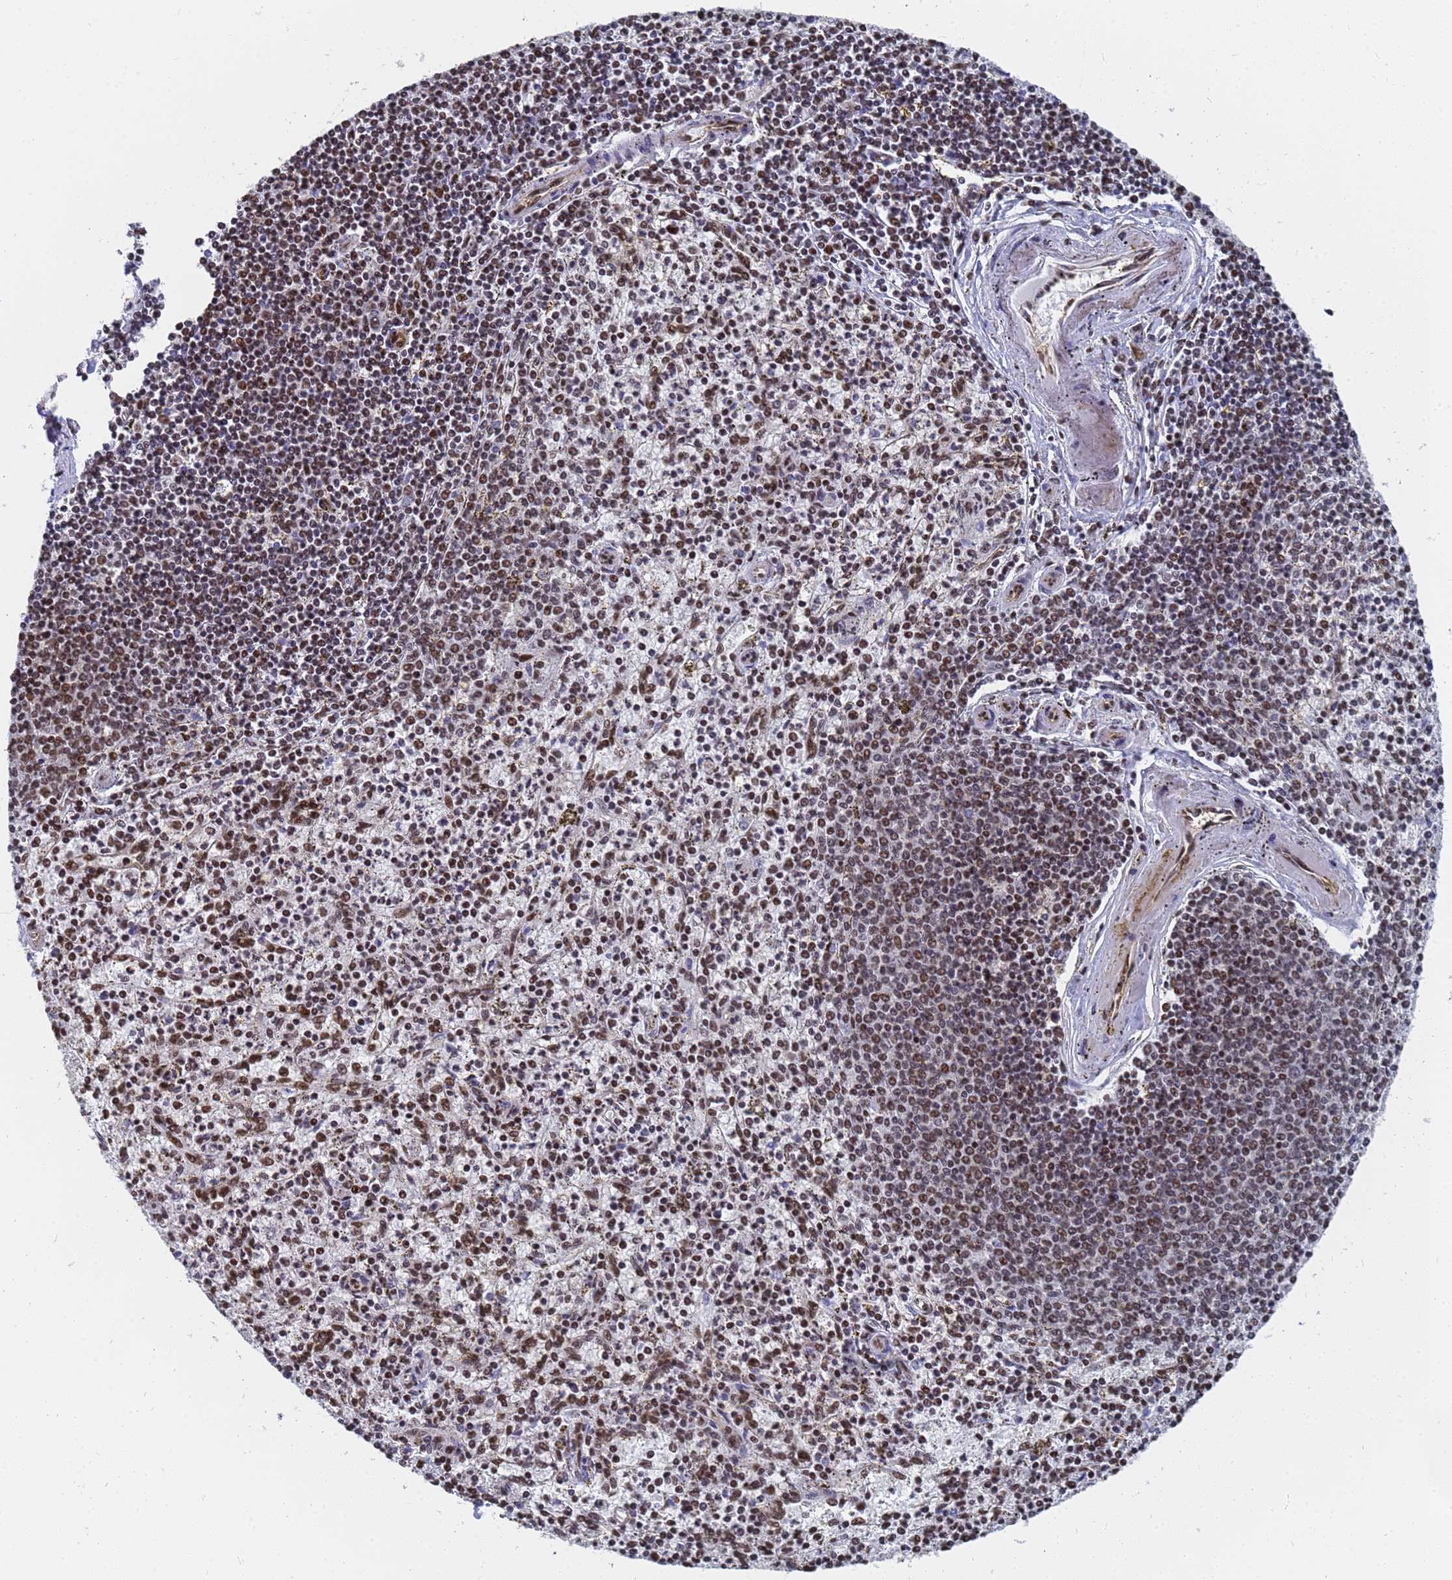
{"staining": {"intensity": "moderate", "quantity": ">75%", "location": "nuclear"}, "tissue": "spleen", "cell_type": "Cells in red pulp", "image_type": "normal", "snomed": [{"axis": "morphology", "description": "Normal tissue, NOS"}, {"axis": "topography", "description": "Spleen"}], "caption": "An image showing moderate nuclear staining in about >75% of cells in red pulp in unremarkable spleen, as visualized by brown immunohistochemical staining.", "gene": "RAVER2", "patient": {"sex": "male", "age": 72}}